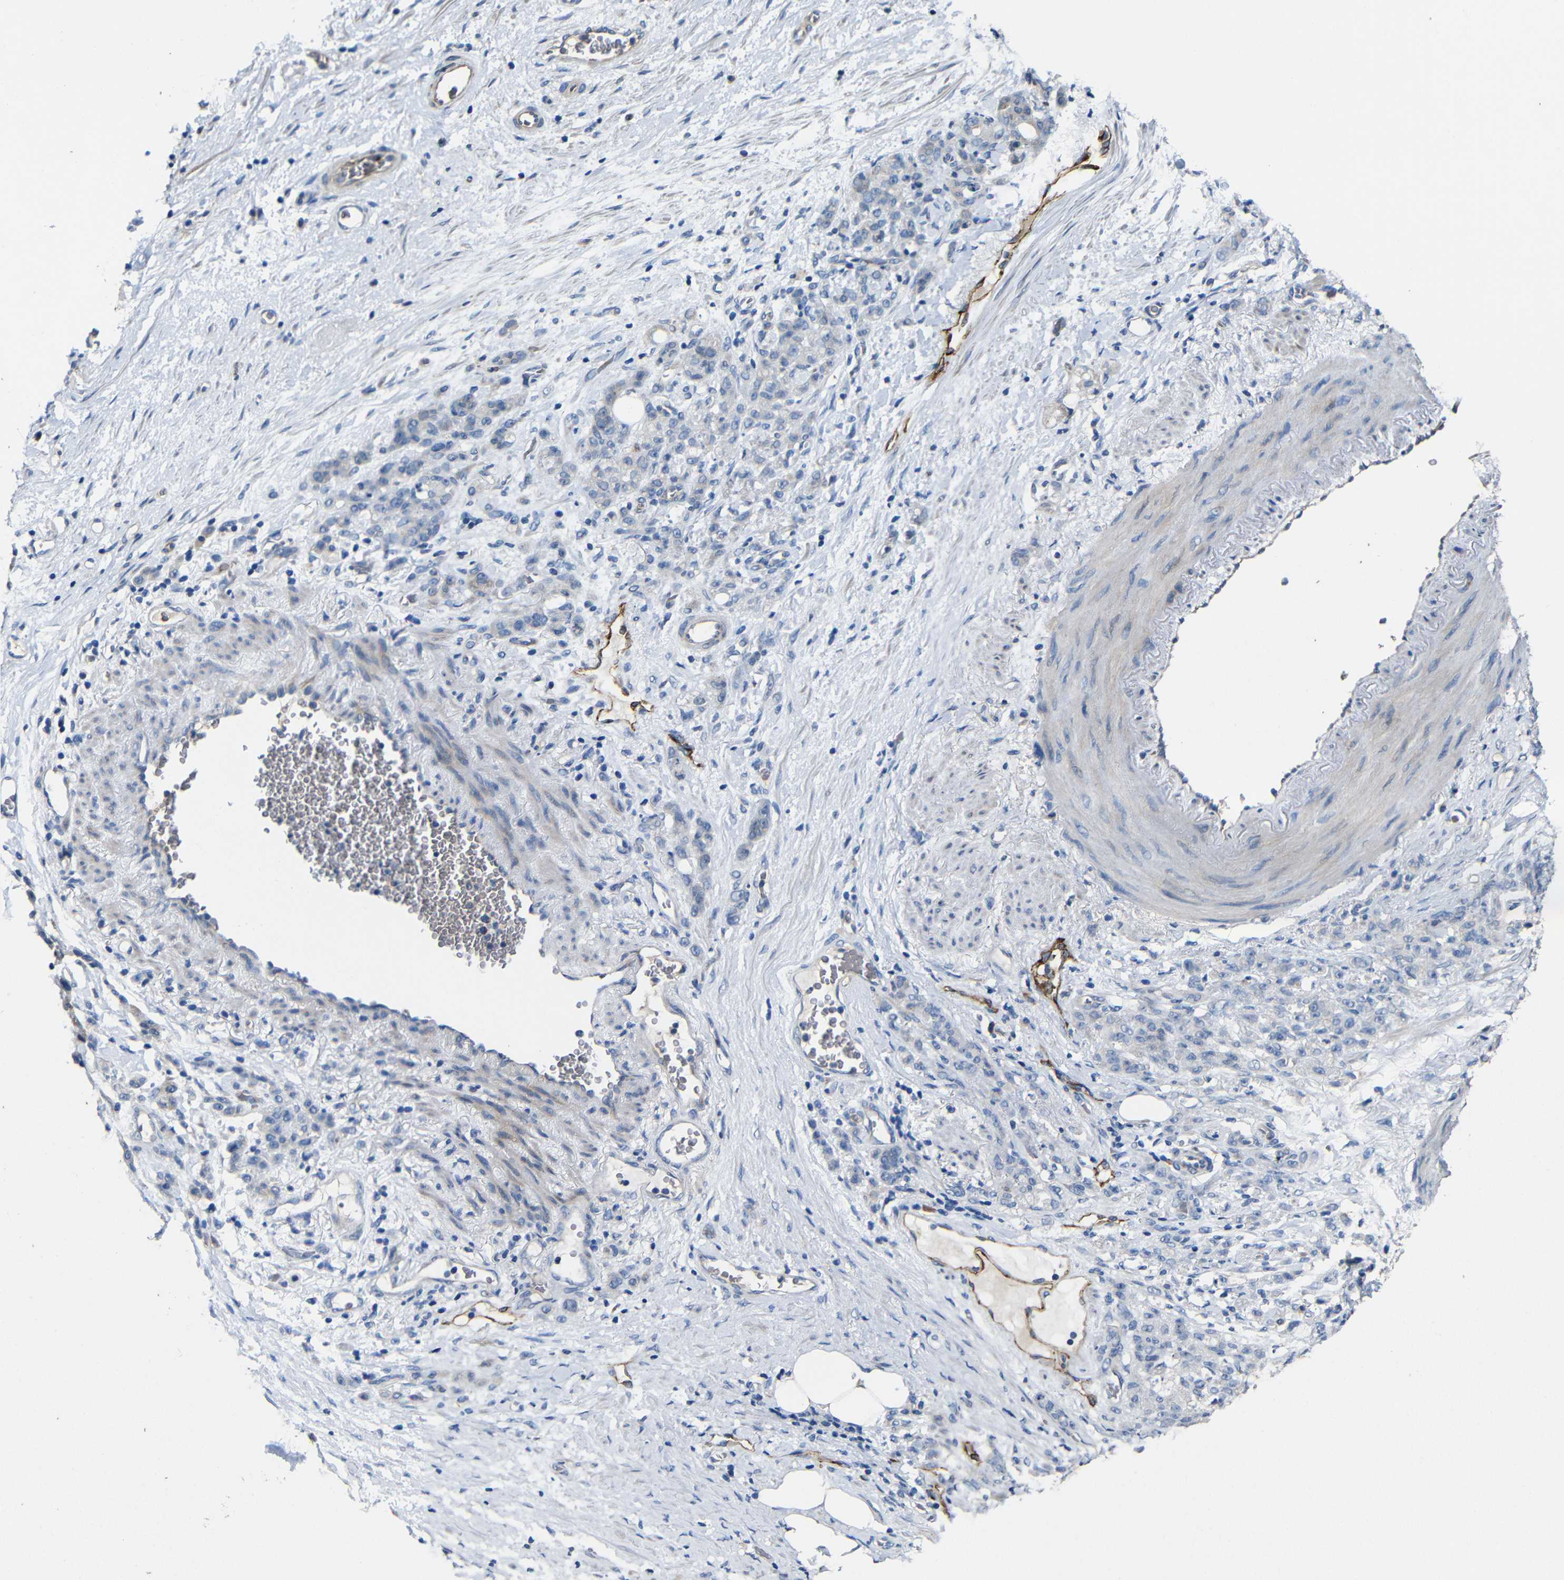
{"staining": {"intensity": "negative", "quantity": "none", "location": "none"}, "tissue": "stomach cancer", "cell_type": "Tumor cells", "image_type": "cancer", "snomed": [{"axis": "morphology", "description": "Adenocarcinoma, NOS"}, {"axis": "topography", "description": "Stomach"}], "caption": "Photomicrograph shows no protein positivity in tumor cells of stomach cancer (adenocarcinoma) tissue.", "gene": "ACKR2", "patient": {"sex": "male", "age": 82}}